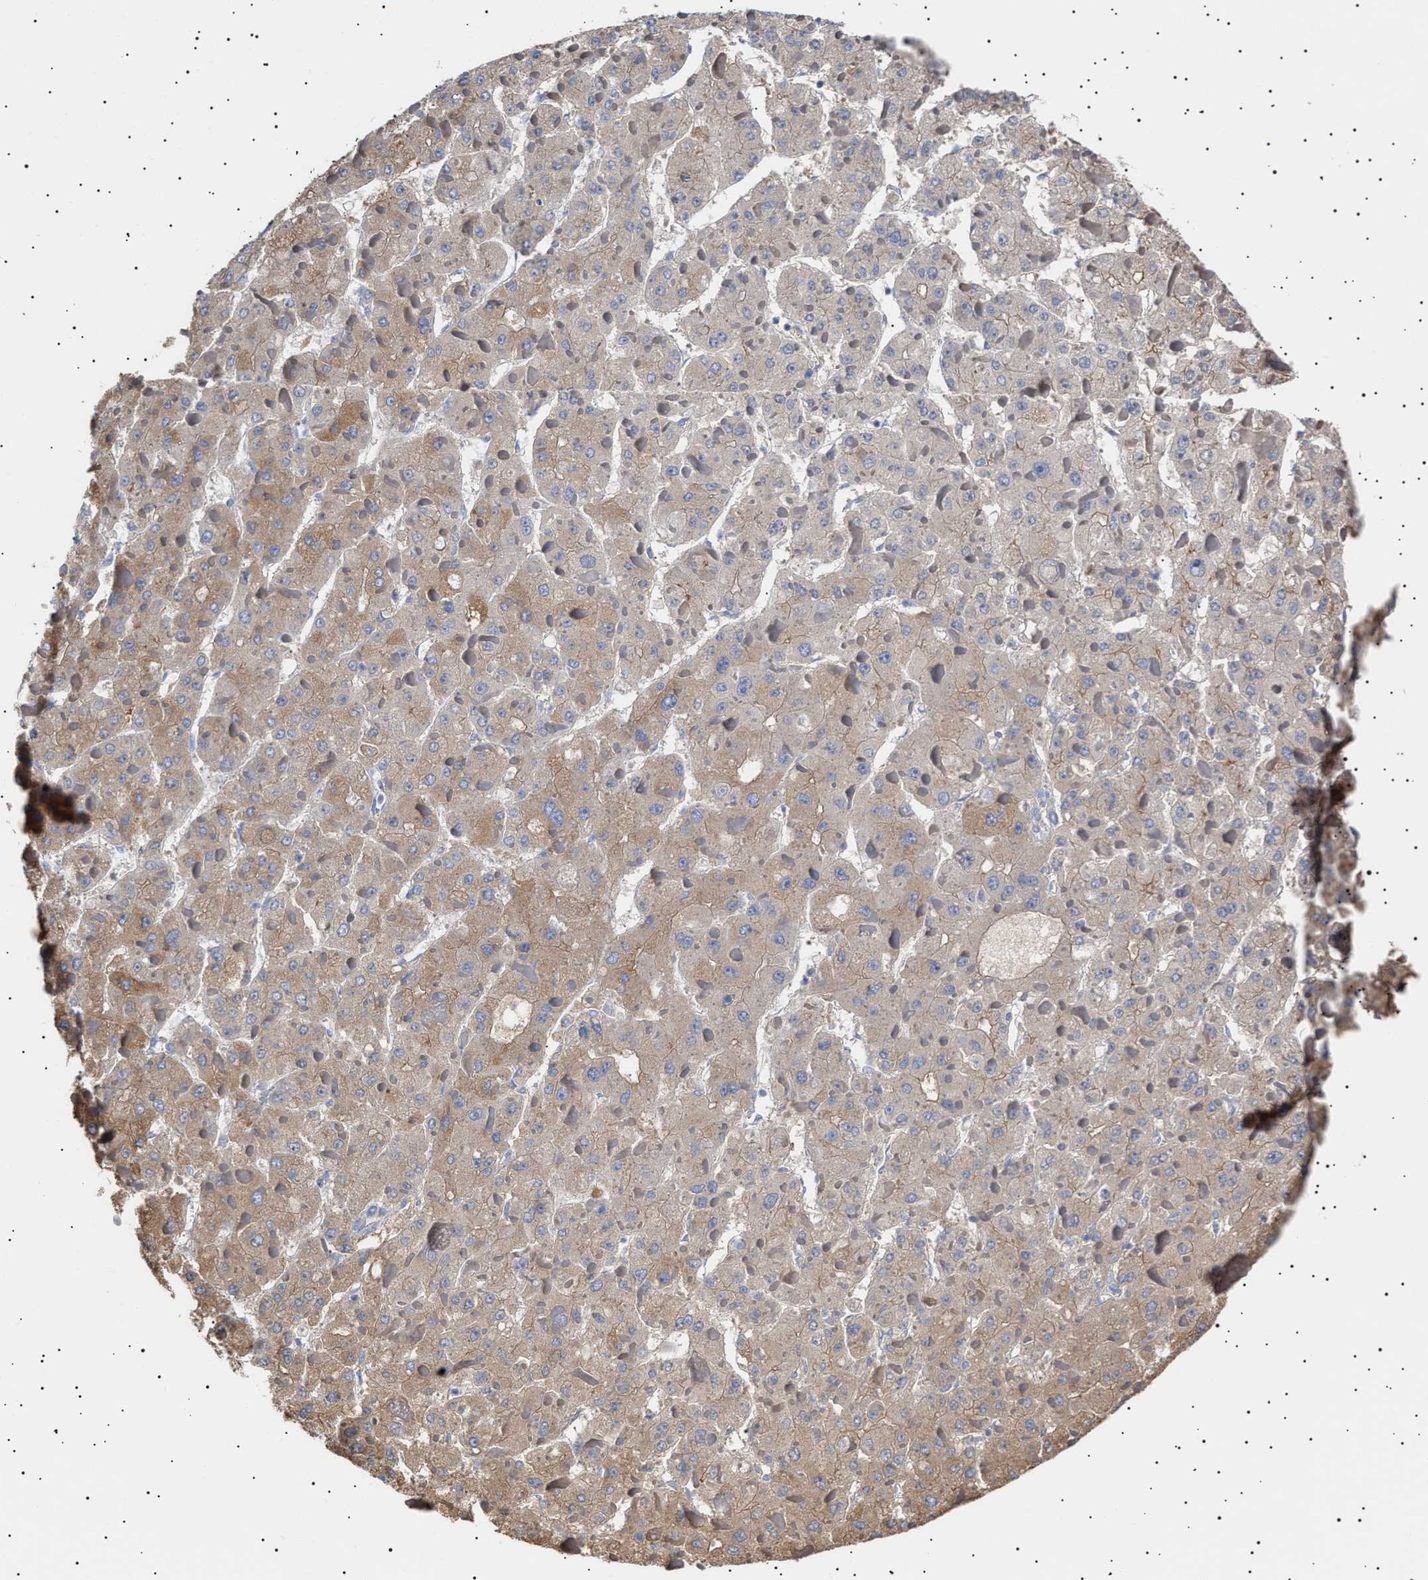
{"staining": {"intensity": "weak", "quantity": ">75%", "location": "cytoplasmic/membranous"}, "tissue": "liver cancer", "cell_type": "Tumor cells", "image_type": "cancer", "snomed": [{"axis": "morphology", "description": "Carcinoma, Hepatocellular, NOS"}, {"axis": "topography", "description": "Liver"}], "caption": "Liver cancer stained with a brown dye exhibits weak cytoplasmic/membranous positive staining in about >75% of tumor cells.", "gene": "ERCC6L2", "patient": {"sex": "female", "age": 73}}